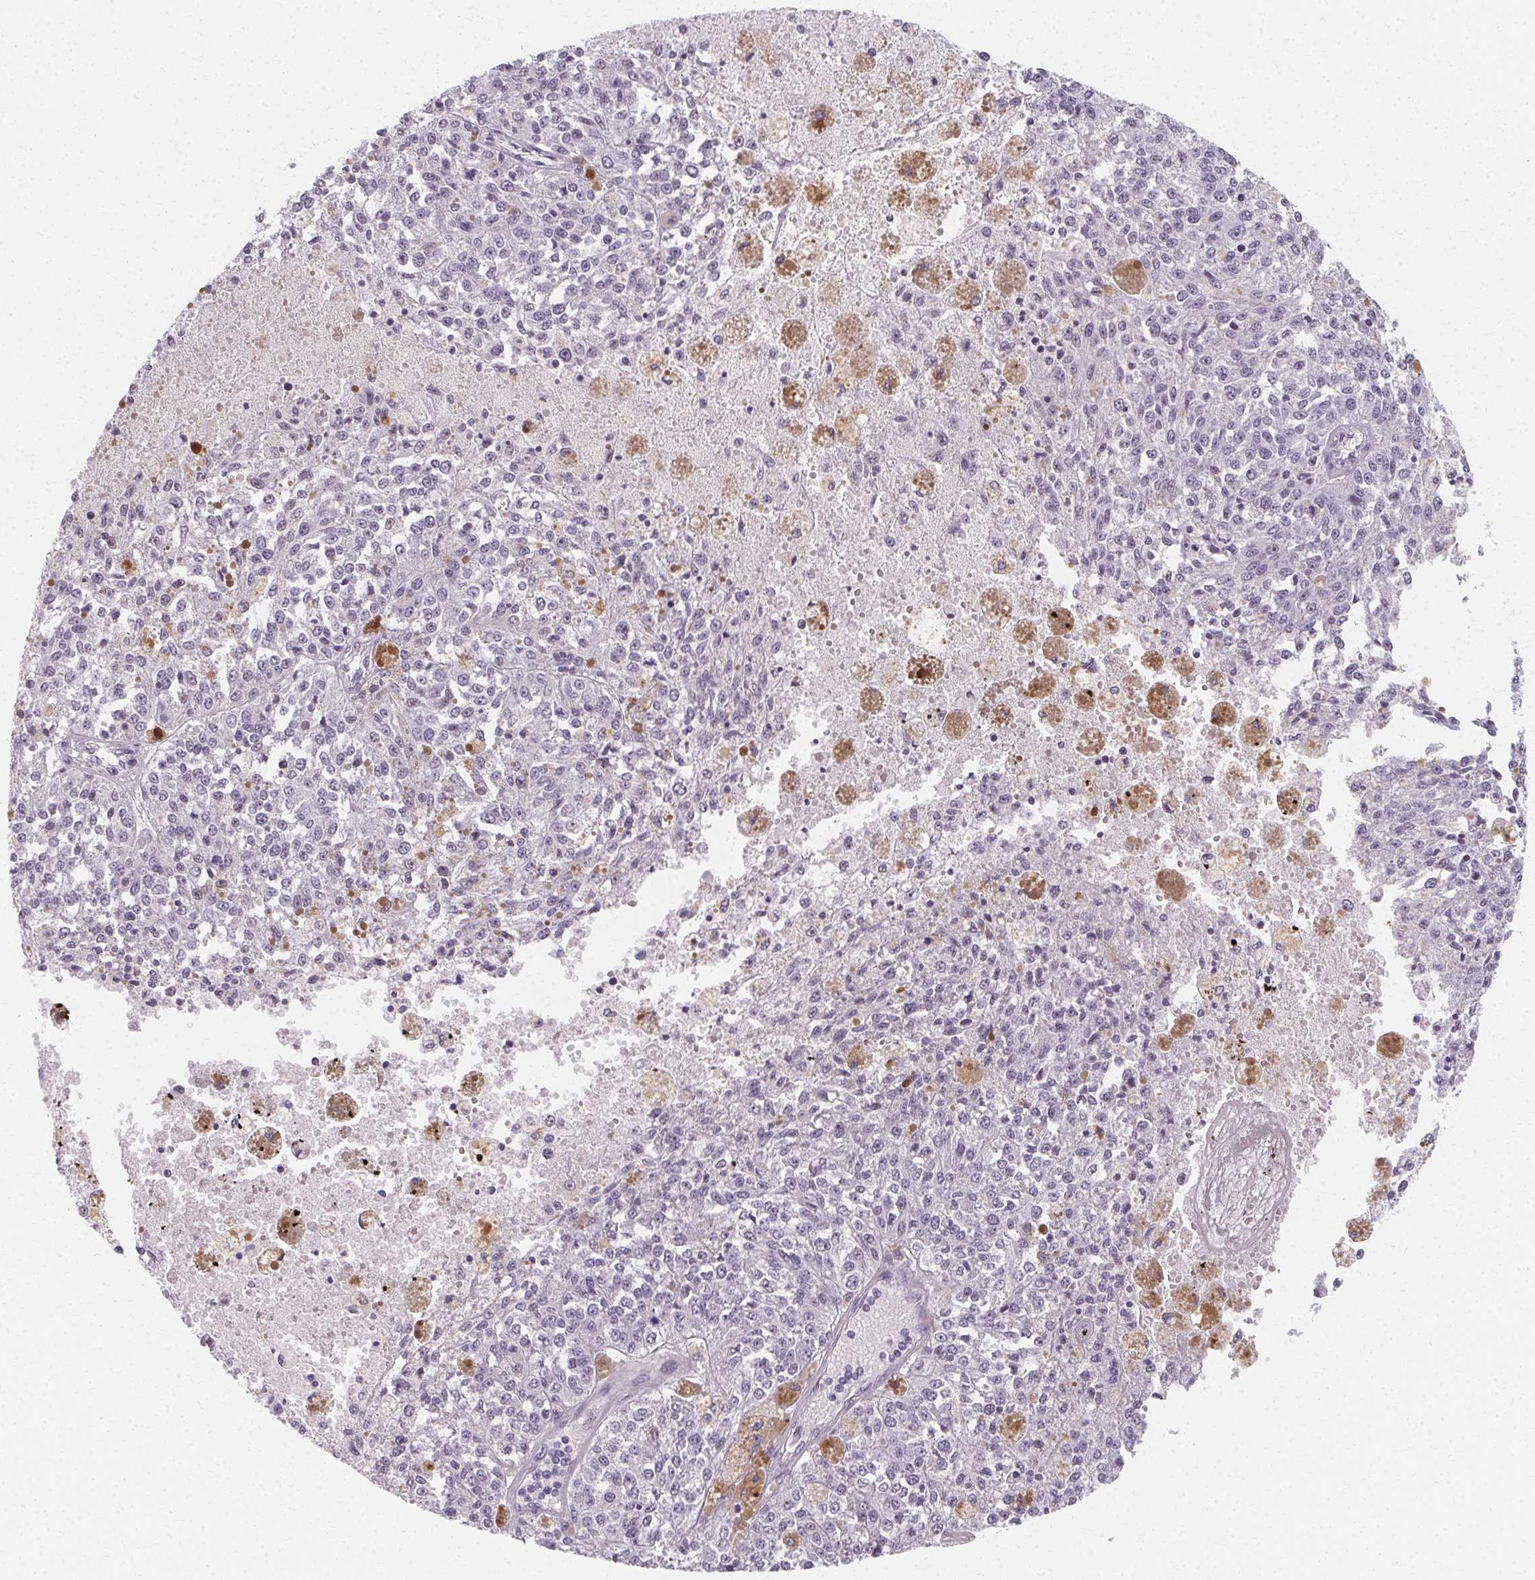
{"staining": {"intensity": "negative", "quantity": "none", "location": "none"}, "tissue": "melanoma", "cell_type": "Tumor cells", "image_type": "cancer", "snomed": [{"axis": "morphology", "description": "Malignant melanoma, Metastatic site"}, {"axis": "topography", "description": "Lymph node"}], "caption": "Immunohistochemical staining of human melanoma reveals no significant positivity in tumor cells.", "gene": "SYNPR", "patient": {"sex": "female", "age": 64}}